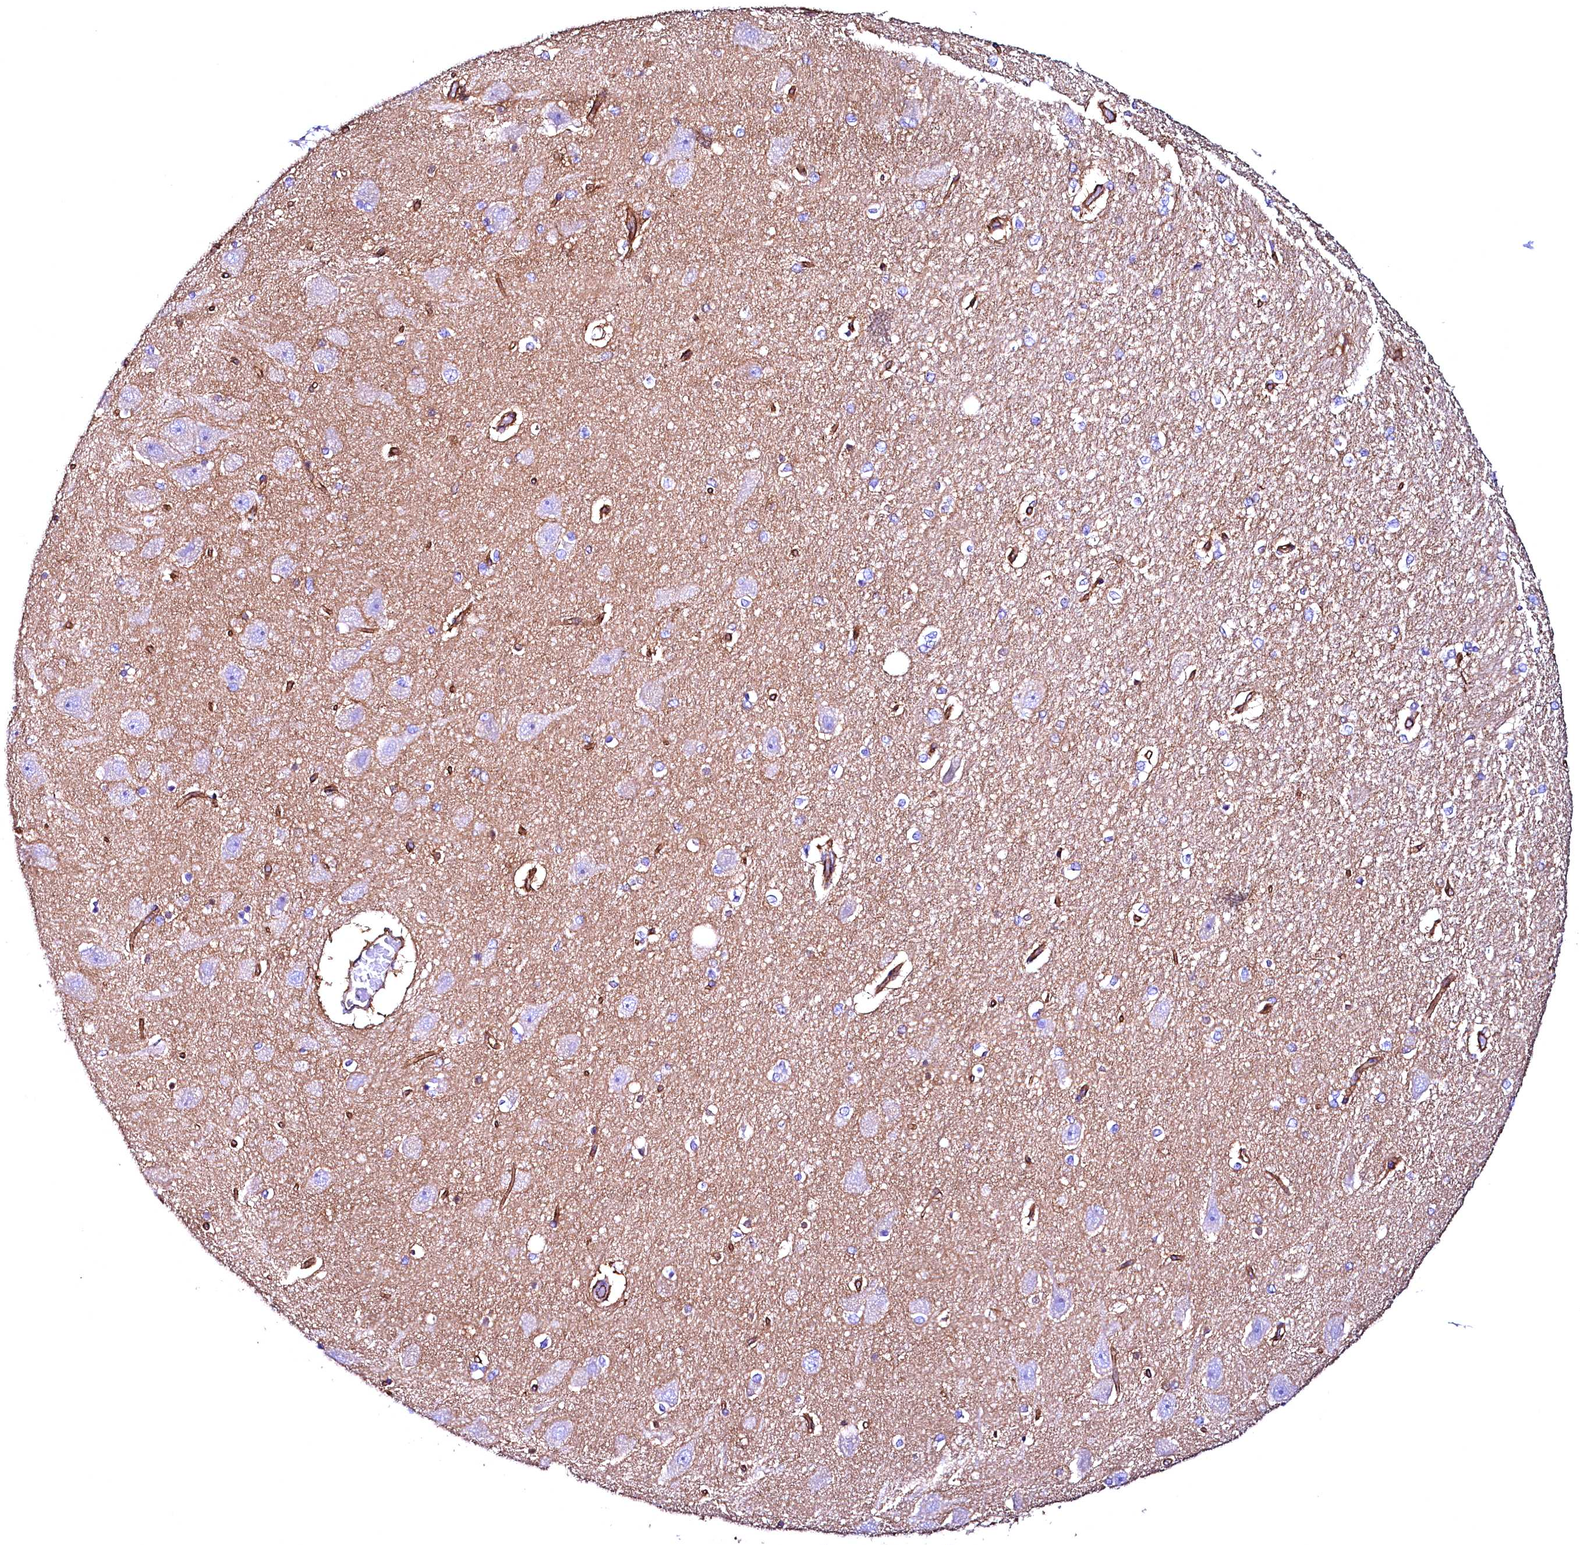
{"staining": {"intensity": "negative", "quantity": "none", "location": "none"}, "tissue": "hippocampus", "cell_type": "Glial cells", "image_type": "normal", "snomed": [{"axis": "morphology", "description": "Normal tissue, NOS"}, {"axis": "topography", "description": "Hippocampus"}], "caption": "DAB (3,3'-diaminobenzidine) immunohistochemical staining of benign hippocampus shows no significant staining in glial cells.", "gene": "SLF1", "patient": {"sex": "female", "age": 54}}